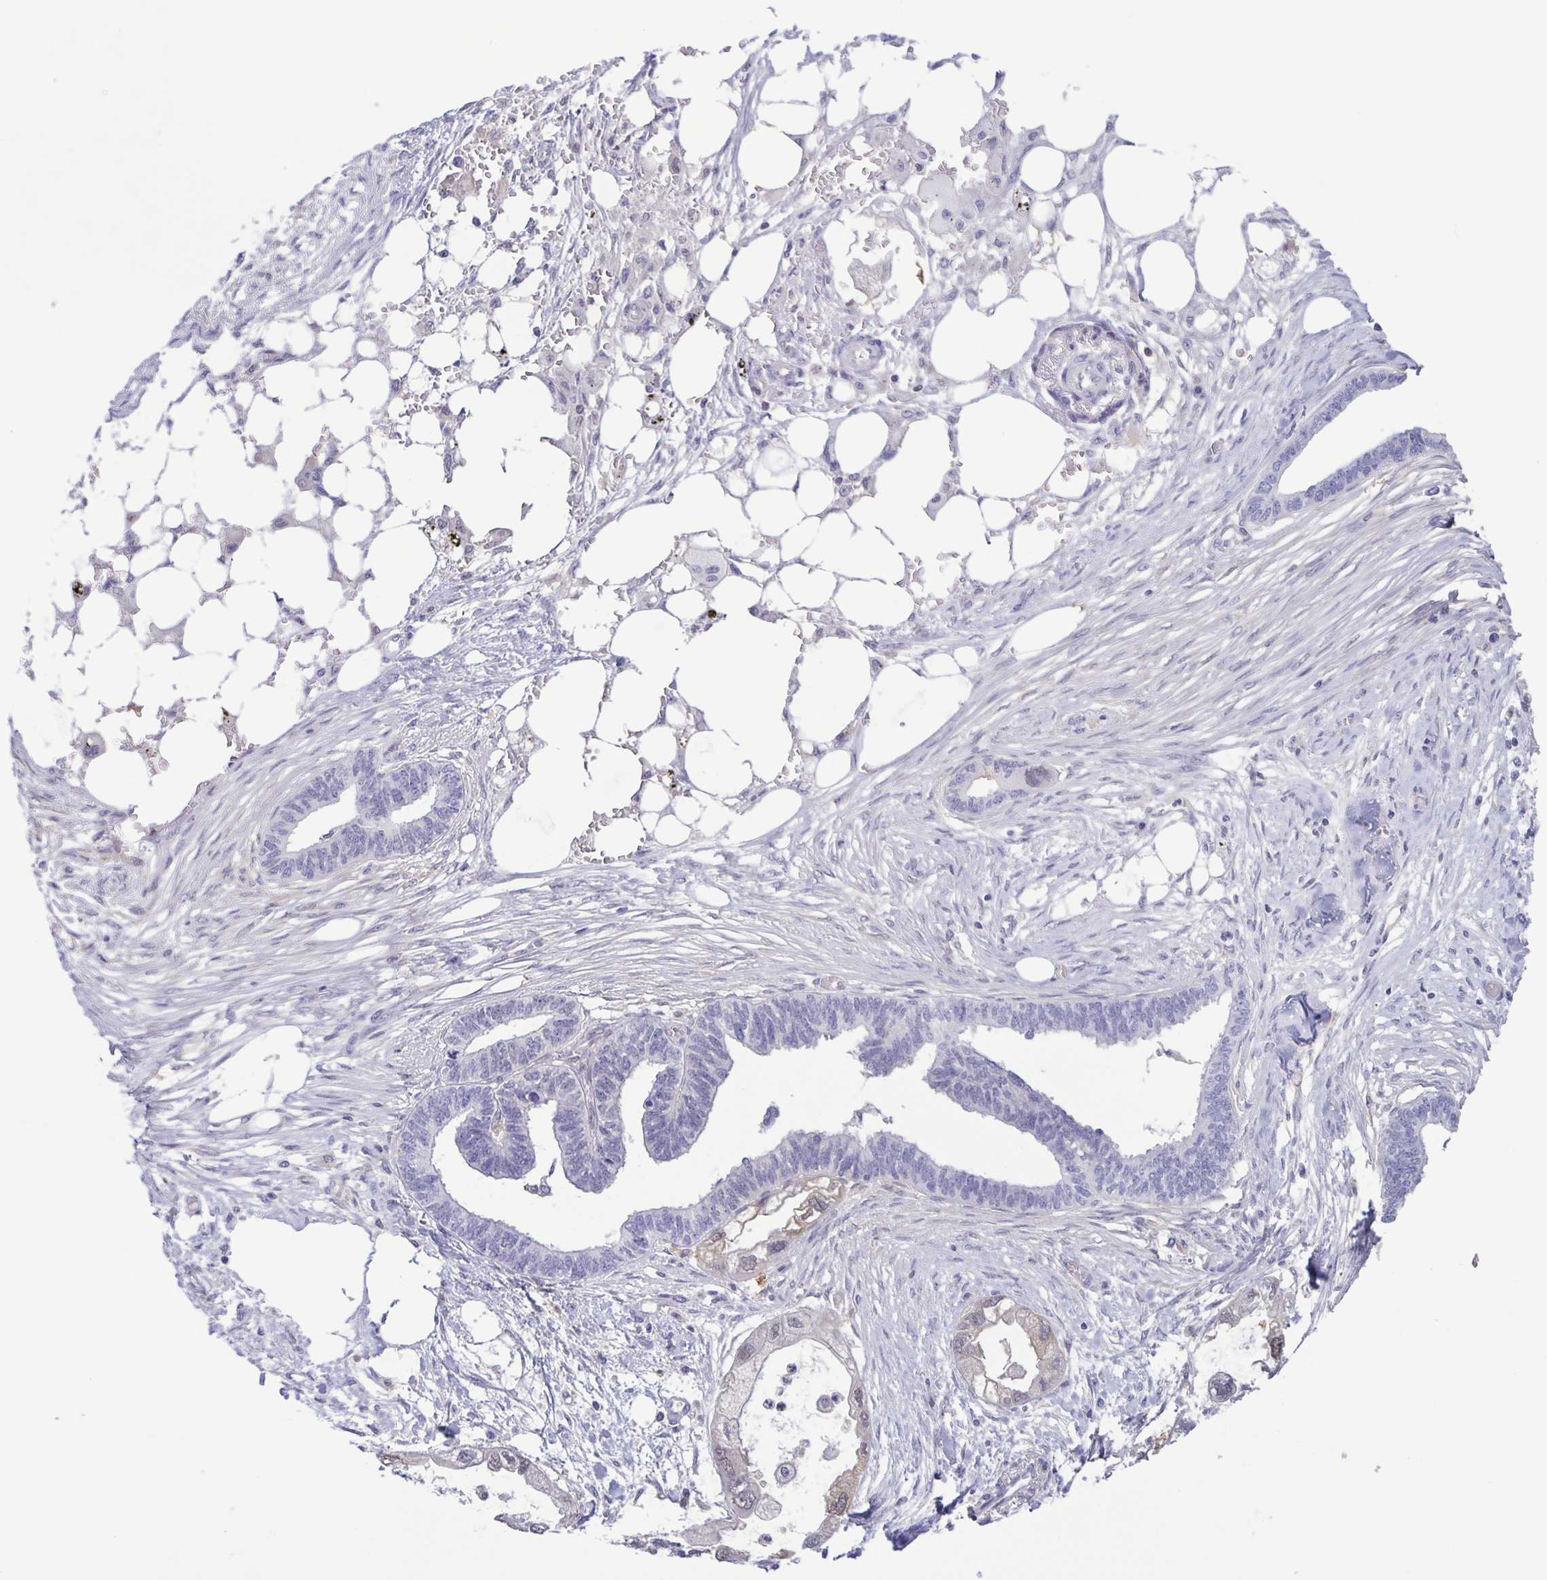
{"staining": {"intensity": "weak", "quantity": "<25%", "location": "cytoplasmic/membranous"}, "tissue": "endometrial cancer", "cell_type": "Tumor cells", "image_type": "cancer", "snomed": [{"axis": "morphology", "description": "Adenocarcinoma, NOS"}, {"axis": "morphology", "description": "Adenocarcinoma, metastatic, NOS"}, {"axis": "topography", "description": "Adipose tissue"}, {"axis": "topography", "description": "Endometrium"}], "caption": "Immunohistochemistry image of metastatic adenocarcinoma (endometrial) stained for a protein (brown), which demonstrates no positivity in tumor cells.", "gene": "LDHC", "patient": {"sex": "female", "age": 67}}